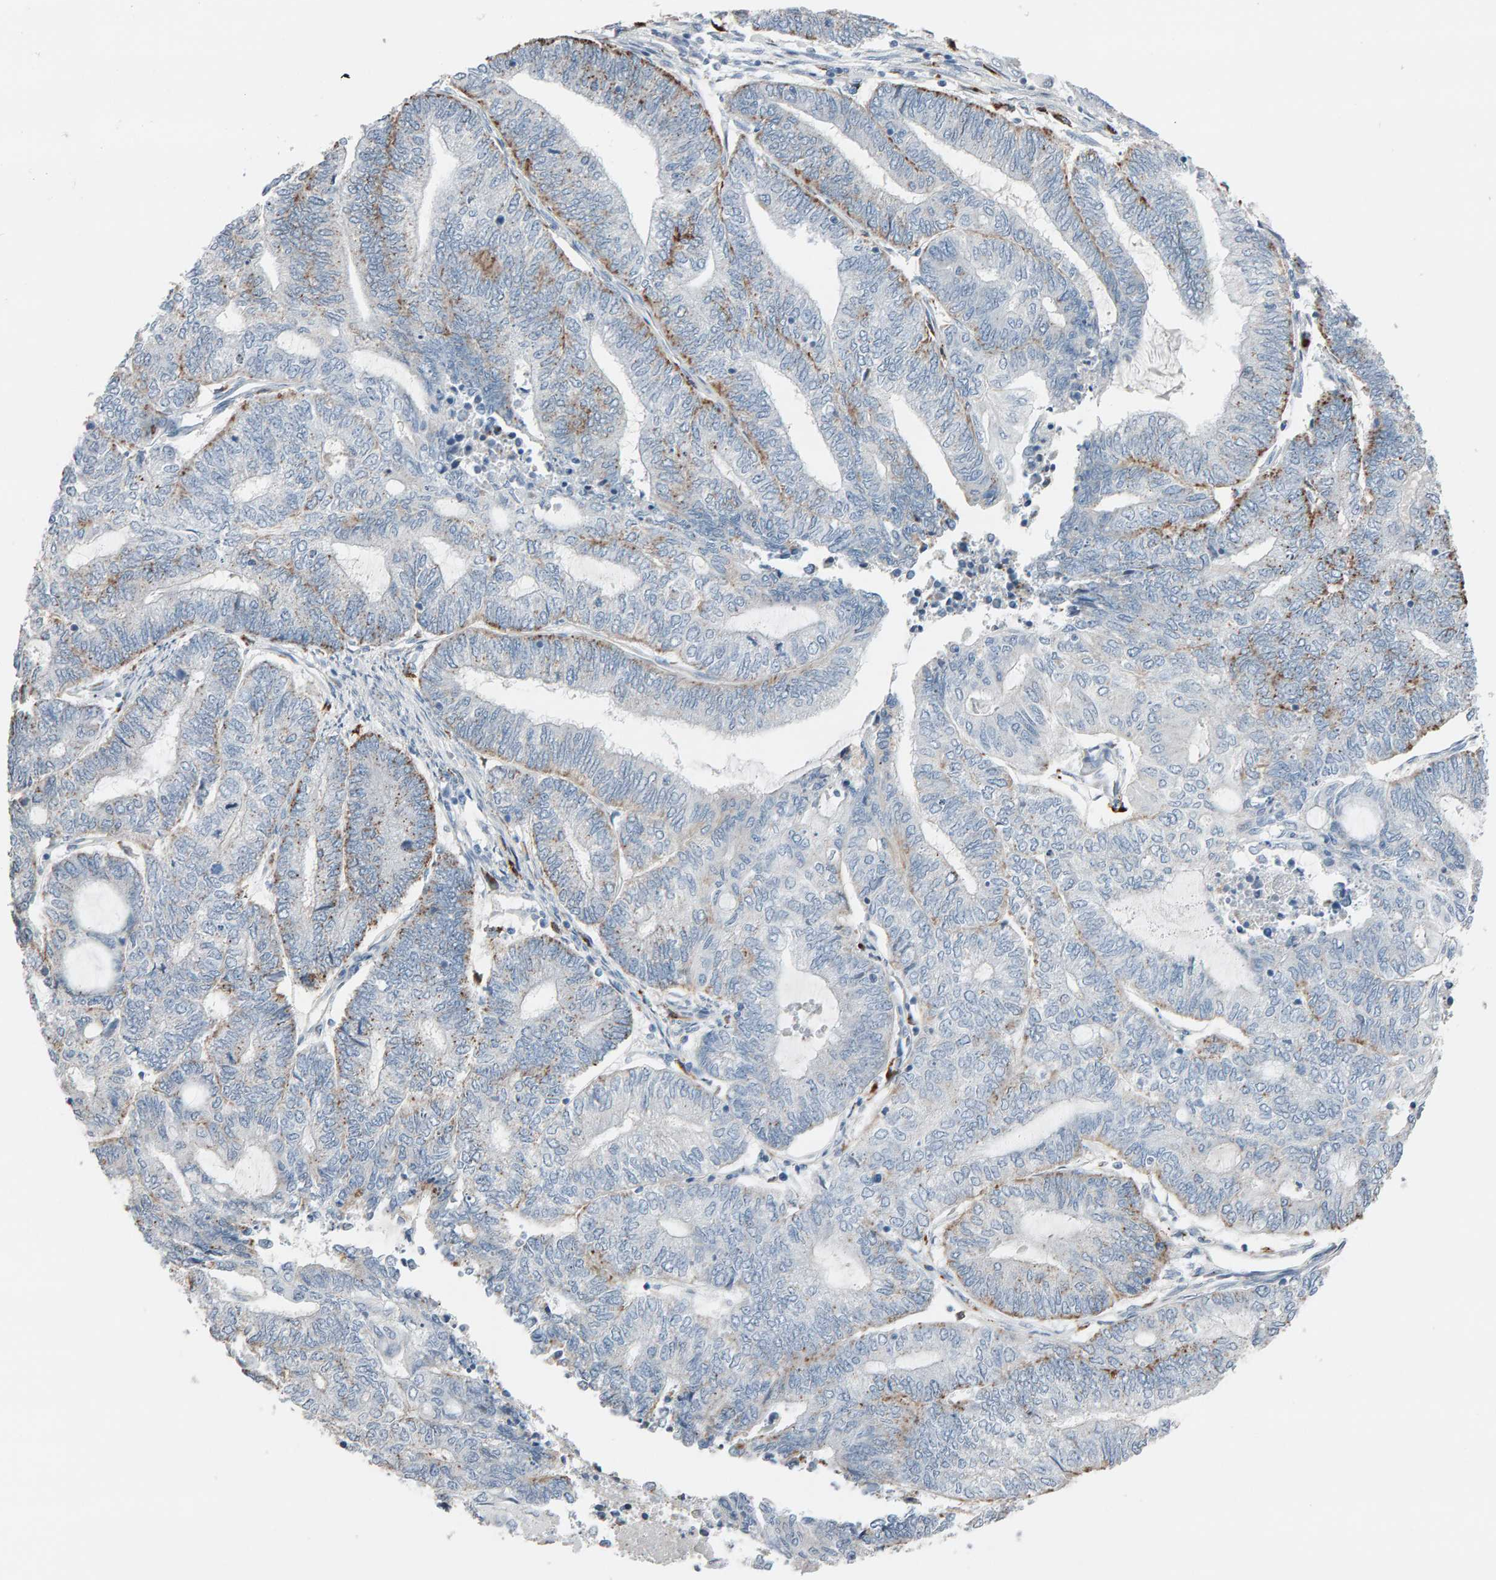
{"staining": {"intensity": "moderate", "quantity": "<25%", "location": "cytoplasmic/membranous"}, "tissue": "endometrial cancer", "cell_type": "Tumor cells", "image_type": "cancer", "snomed": [{"axis": "morphology", "description": "Adenocarcinoma, NOS"}, {"axis": "topography", "description": "Uterus"}, {"axis": "topography", "description": "Endometrium"}], "caption": "Endometrial cancer (adenocarcinoma) tissue displays moderate cytoplasmic/membranous expression in about <25% of tumor cells, visualized by immunohistochemistry. The staining was performed using DAB (3,3'-diaminobenzidine) to visualize the protein expression in brown, while the nuclei were stained in blue with hematoxylin (Magnification: 20x).", "gene": "IPPK", "patient": {"sex": "female", "age": 70}}